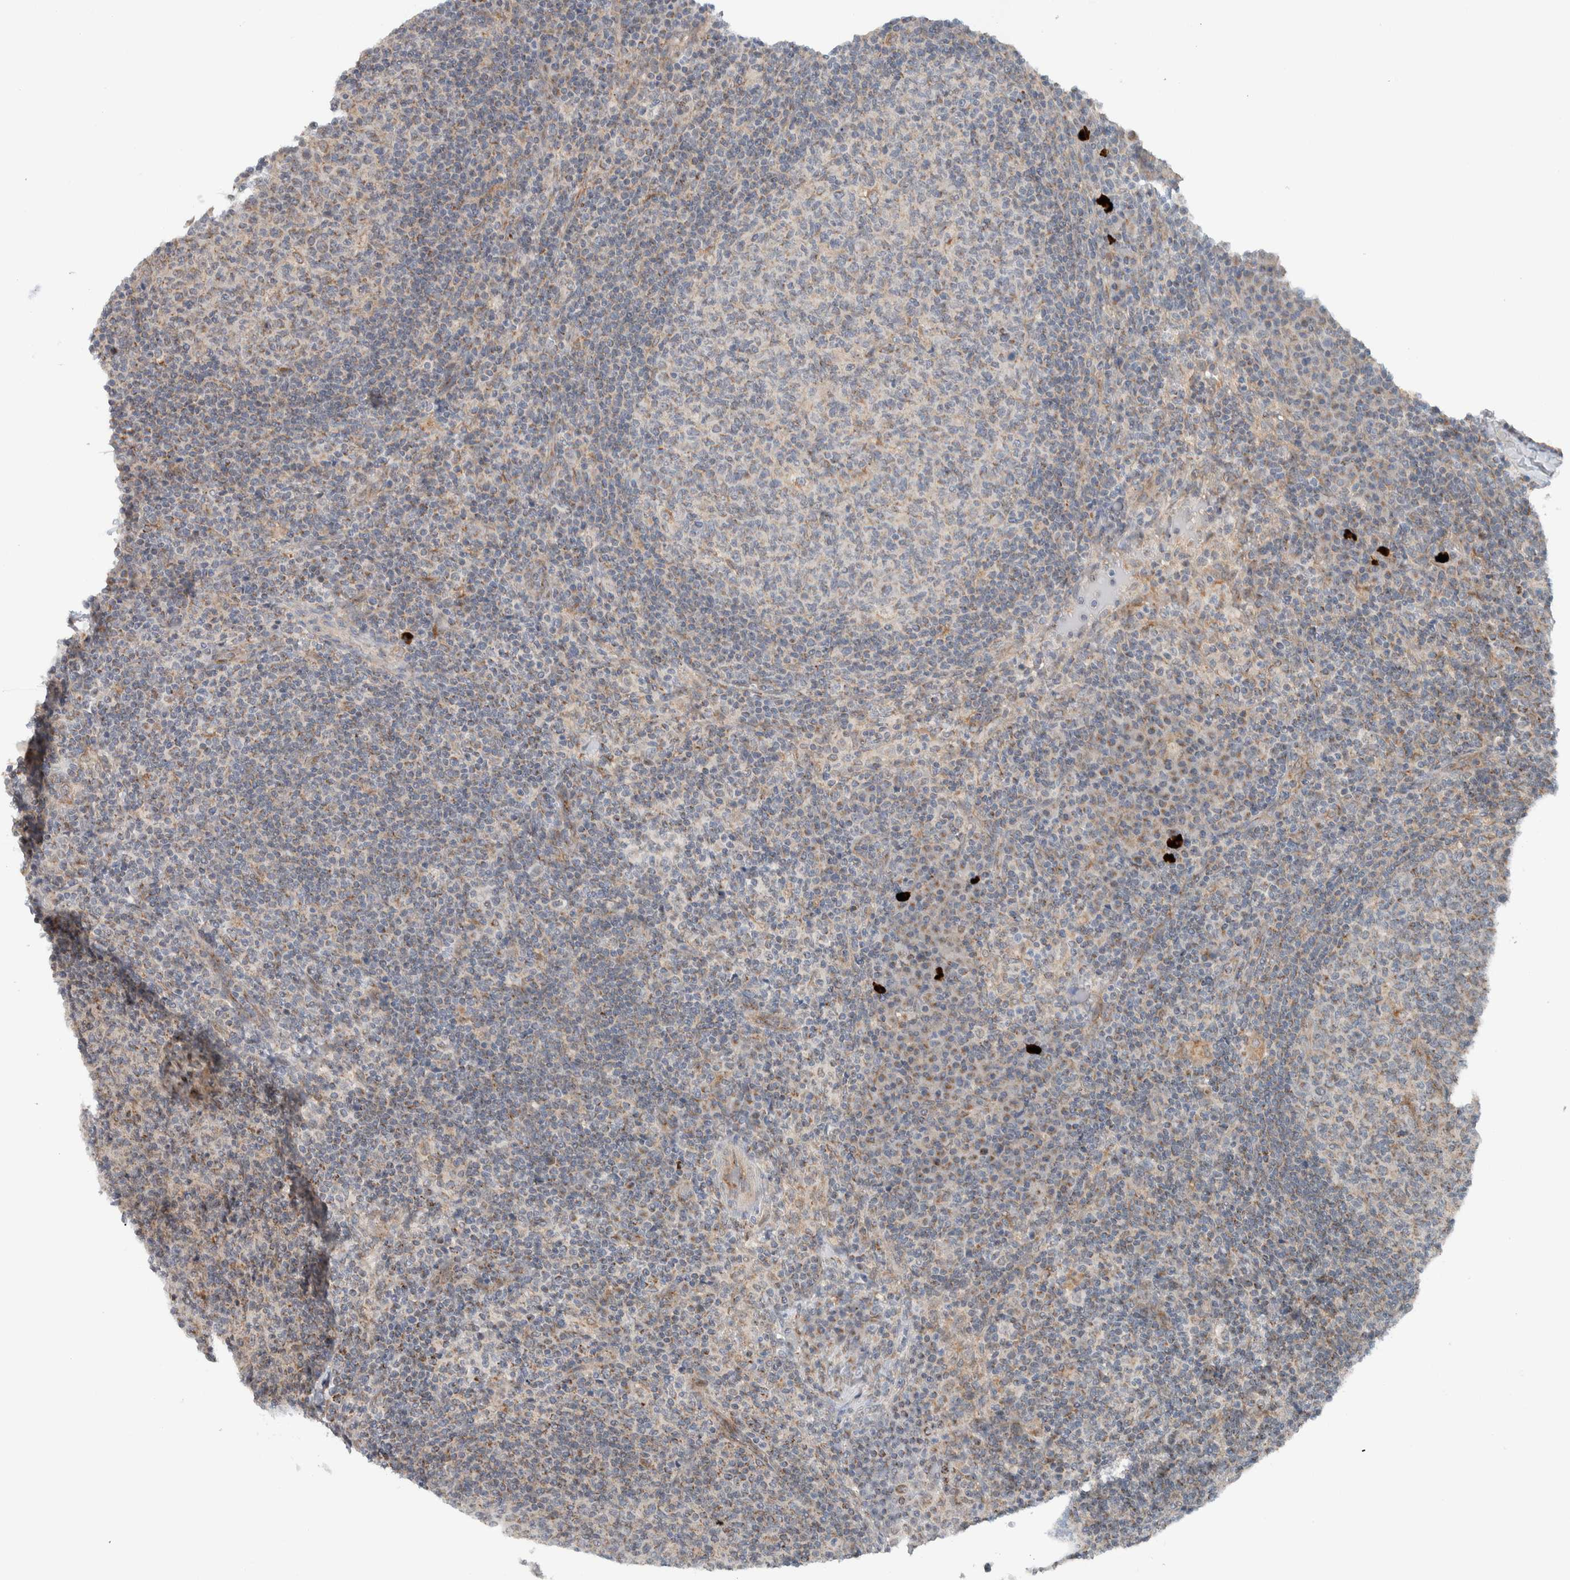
{"staining": {"intensity": "moderate", "quantity": "<25%", "location": "cytoplasmic/membranous"}, "tissue": "lymph node", "cell_type": "Germinal center cells", "image_type": "normal", "snomed": [{"axis": "morphology", "description": "Normal tissue, NOS"}, {"axis": "morphology", "description": "Inflammation, NOS"}, {"axis": "topography", "description": "Lymph node"}], "caption": "Protein expression analysis of benign human lymph node reveals moderate cytoplasmic/membranous staining in approximately <25% of germinal center cells. The staining was performed using DAB (3,3'-diaminobenzidine) to visualize the protein expression in brown, while the nuclei were stained in blue with hematoxylin (Magnification: 20x).", "gene": "RERE", "patient": {"sex": "male", "age": 55}}